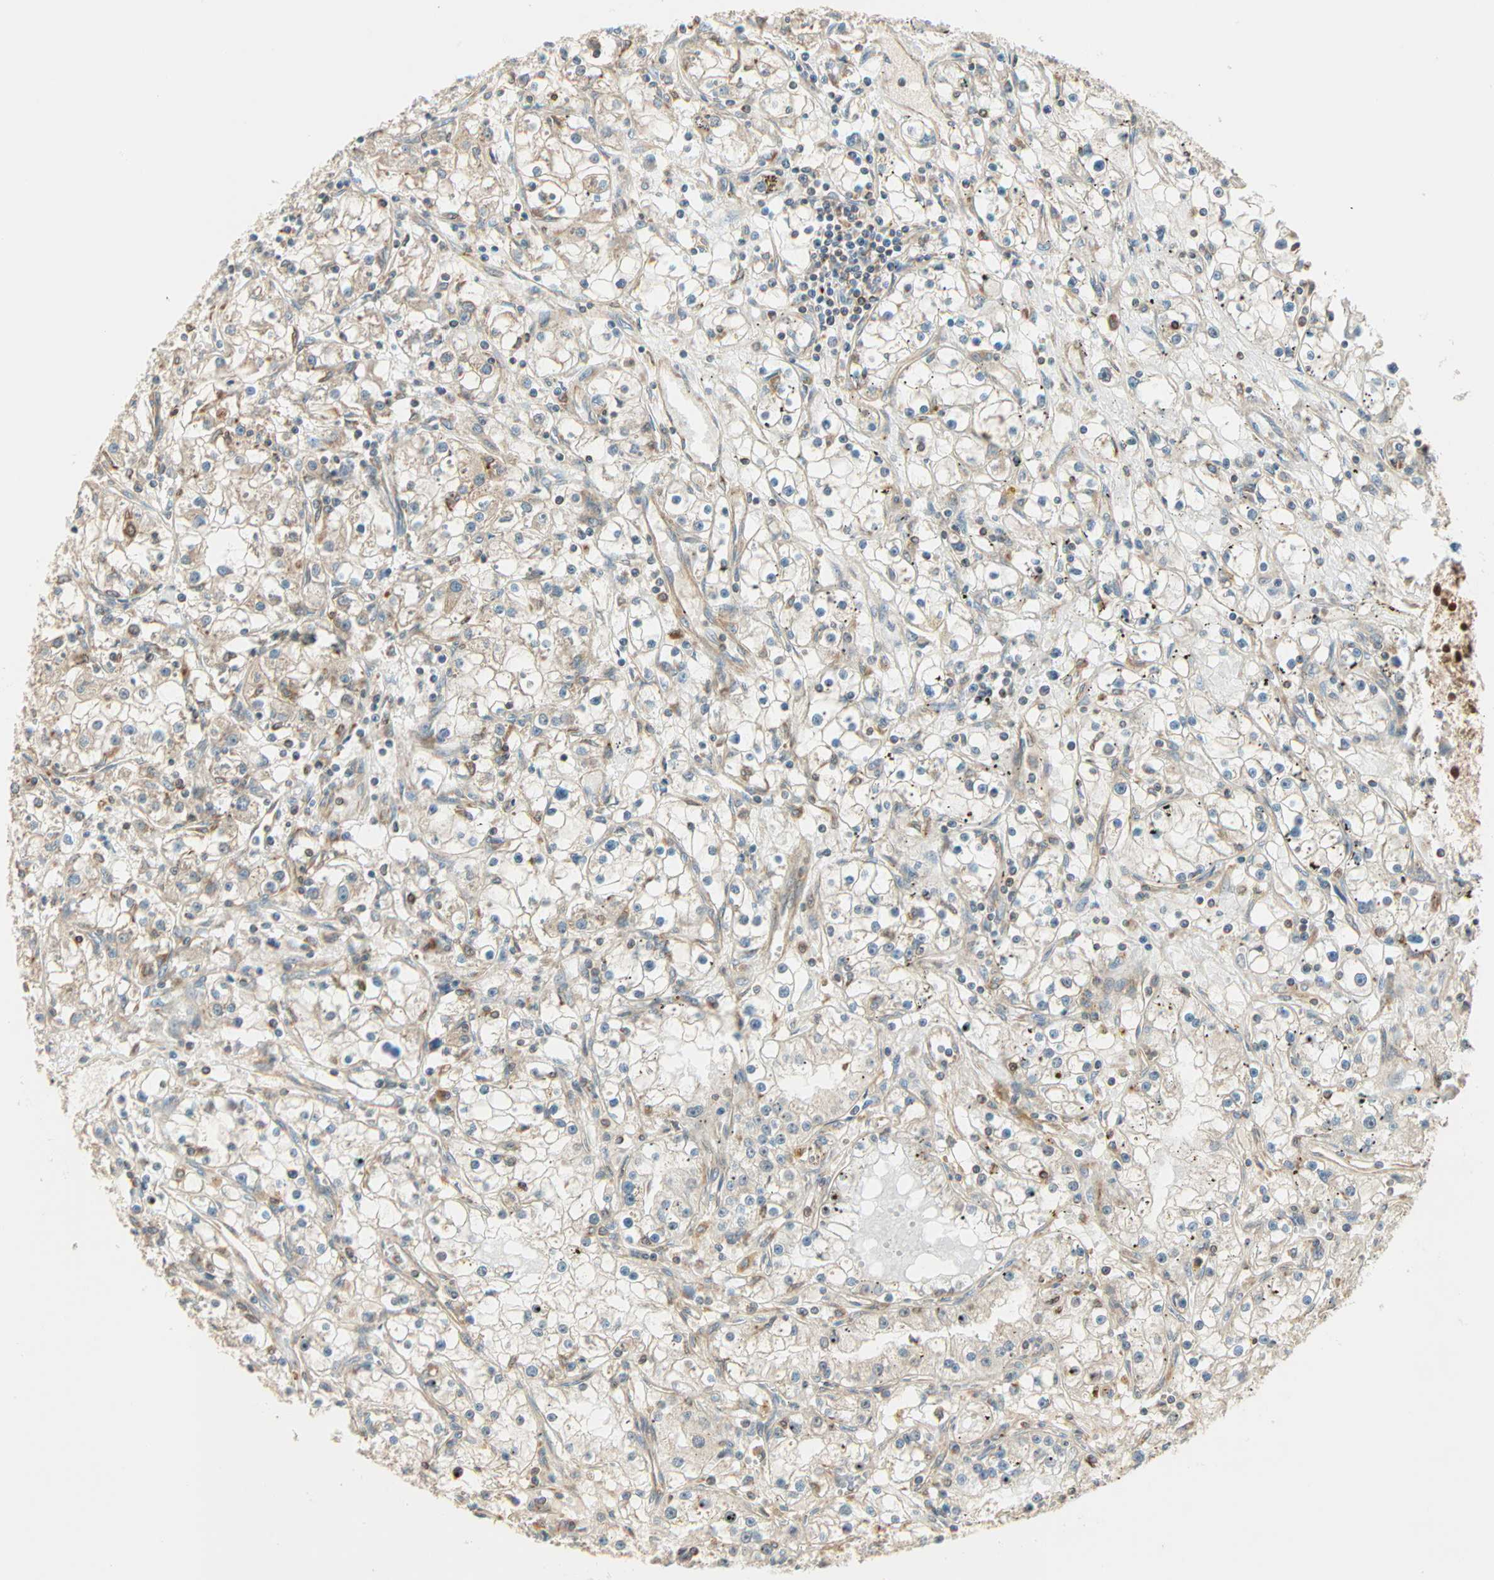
{"staining": {"intensity": "weak", "quantity": "25%-75%", "location": "cytoplasmic/membranous"}, "tissue": "renal cancer", "cell_type": "Tumor cells", "image_type": "cancer", "snomed": [{"axis": "morphology", "description": "Adenocarcinoma, NOS"}, {"axis": "topography", "description": "Kidney"}], "caption": "This is a histology image of immunohistochemistry (IHC) staining of renal adenocarcinoma, which shows weak expression in the cytoplasmic/membranous of tumor cells.", "gene": "PNPLA6", "patient": {"sex": "male", "age": 56}}